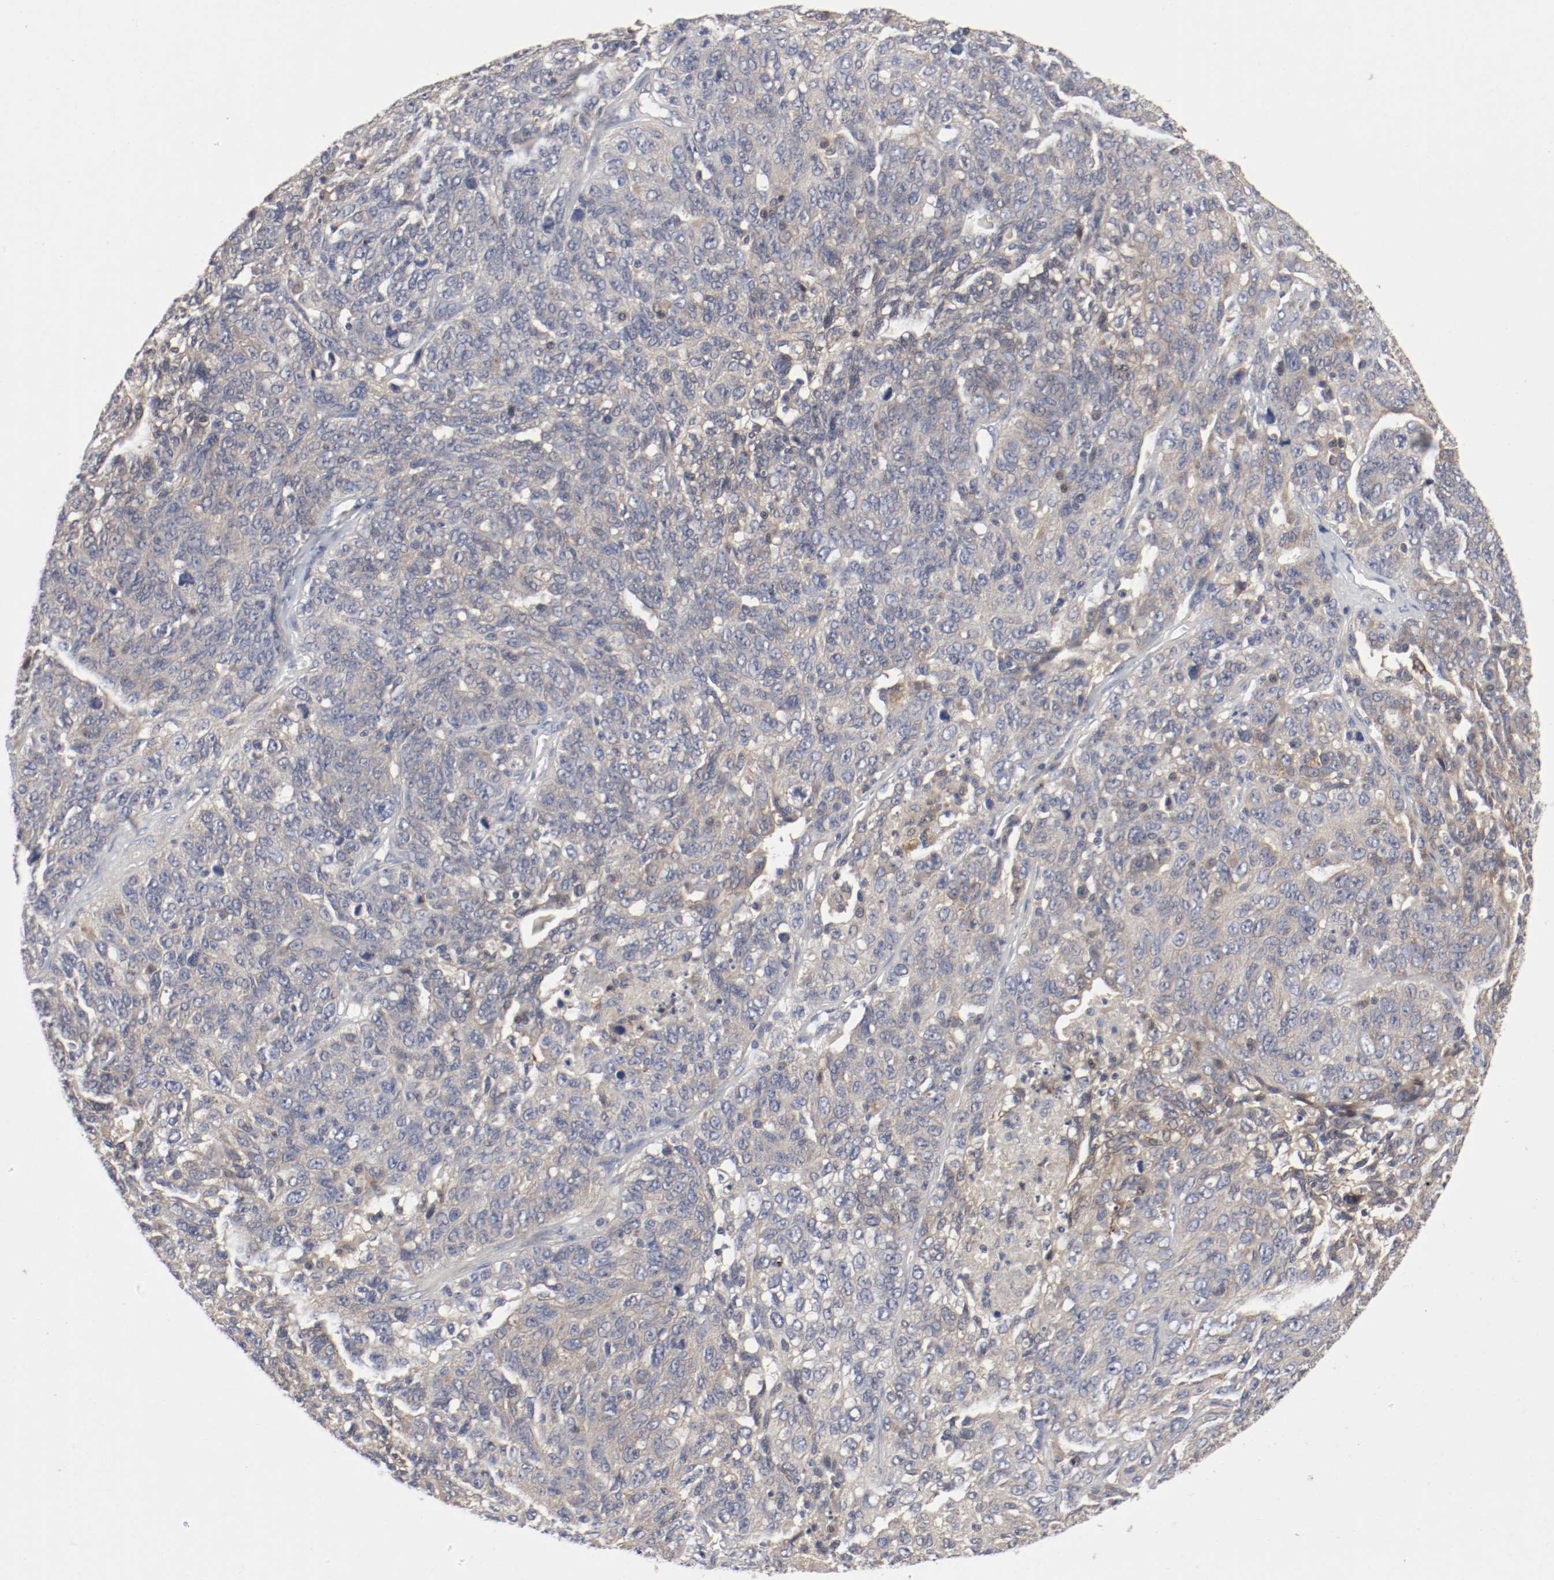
{"staining": {"intensity": "weak", "quantity": "25%-75%", "location": "cytoplasmic/membranous"}, "tissue": "ovarian cancer", "cell_type": "Tumor cells", "image_type": "cancer", "snomed": [{"axis": "morphology", "description": "Cystadenocarcinoma, serous, NOS"}, {"axis": "topography", "description": "Ovary"}], "caption": "Protein positivity by IHC exhibits weak cytoplasmic/membranous staining in about 25%-75% of tumor cells in ovarian serous cystadenocarcinoma.", "gene": "REN", "patient": {"sex": "female", "age": 71}}